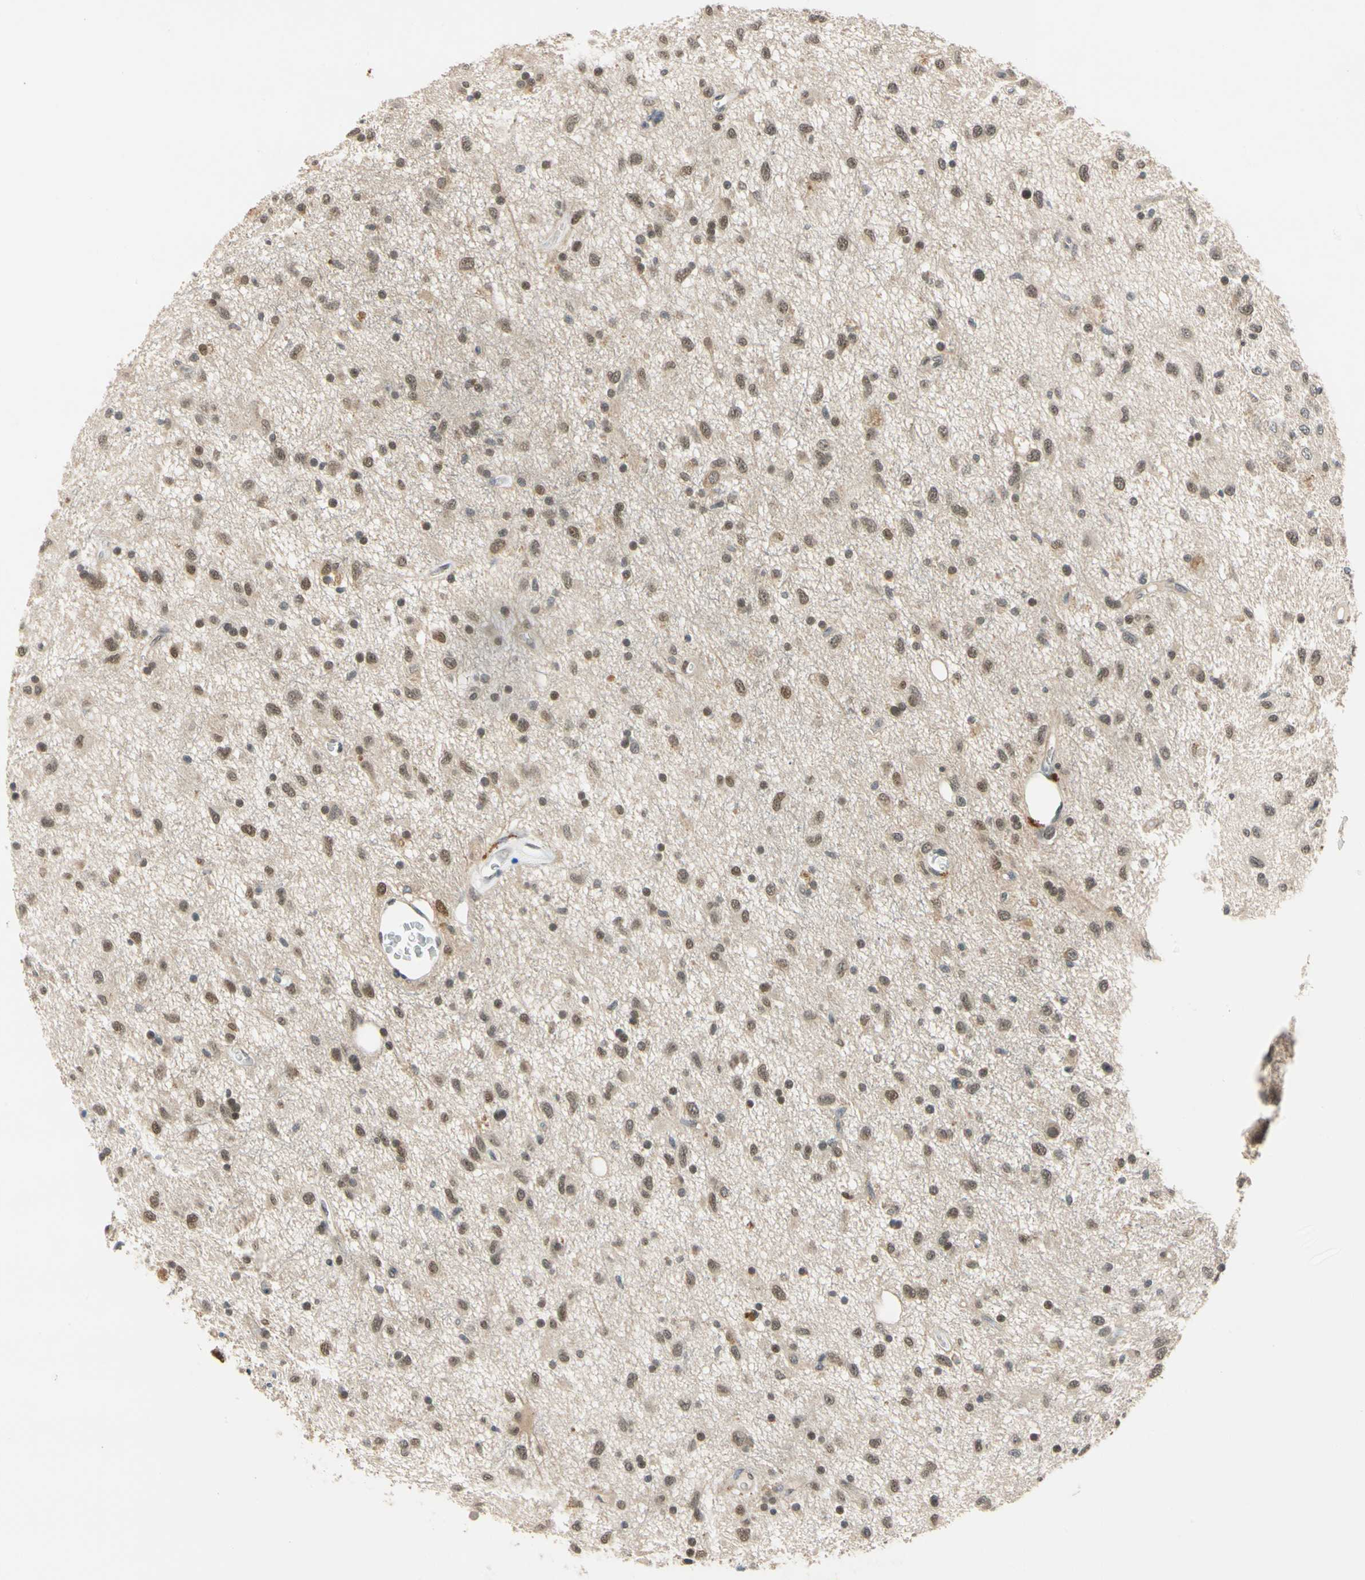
{"staining": {"intensity": "moderate", "quantity": ">75%", "location": "cytoplasmic/membranous,nuclear"}, "tissue": "glioma", "cell_type": "Tumor cells", "image_type": "cancer", "snomed": [{"axis": "morphology", "description": "Glioma, malignant, Low grade"}, {"axis": "topography", "description": "Brain"}], "caption": "IHC photomicrograph of neoplastic tissue: malignant low-grade glioma stained using IHC reveals medium levels of moderate protein expression localized specifically in the cytoplasmic/membranous and nuclear of tumor cells, appearing as a cytoplasmic/membranous and nuclear brown color.", "gene": "RIOX2", "patient": {"sex": "male", "age": 77}}